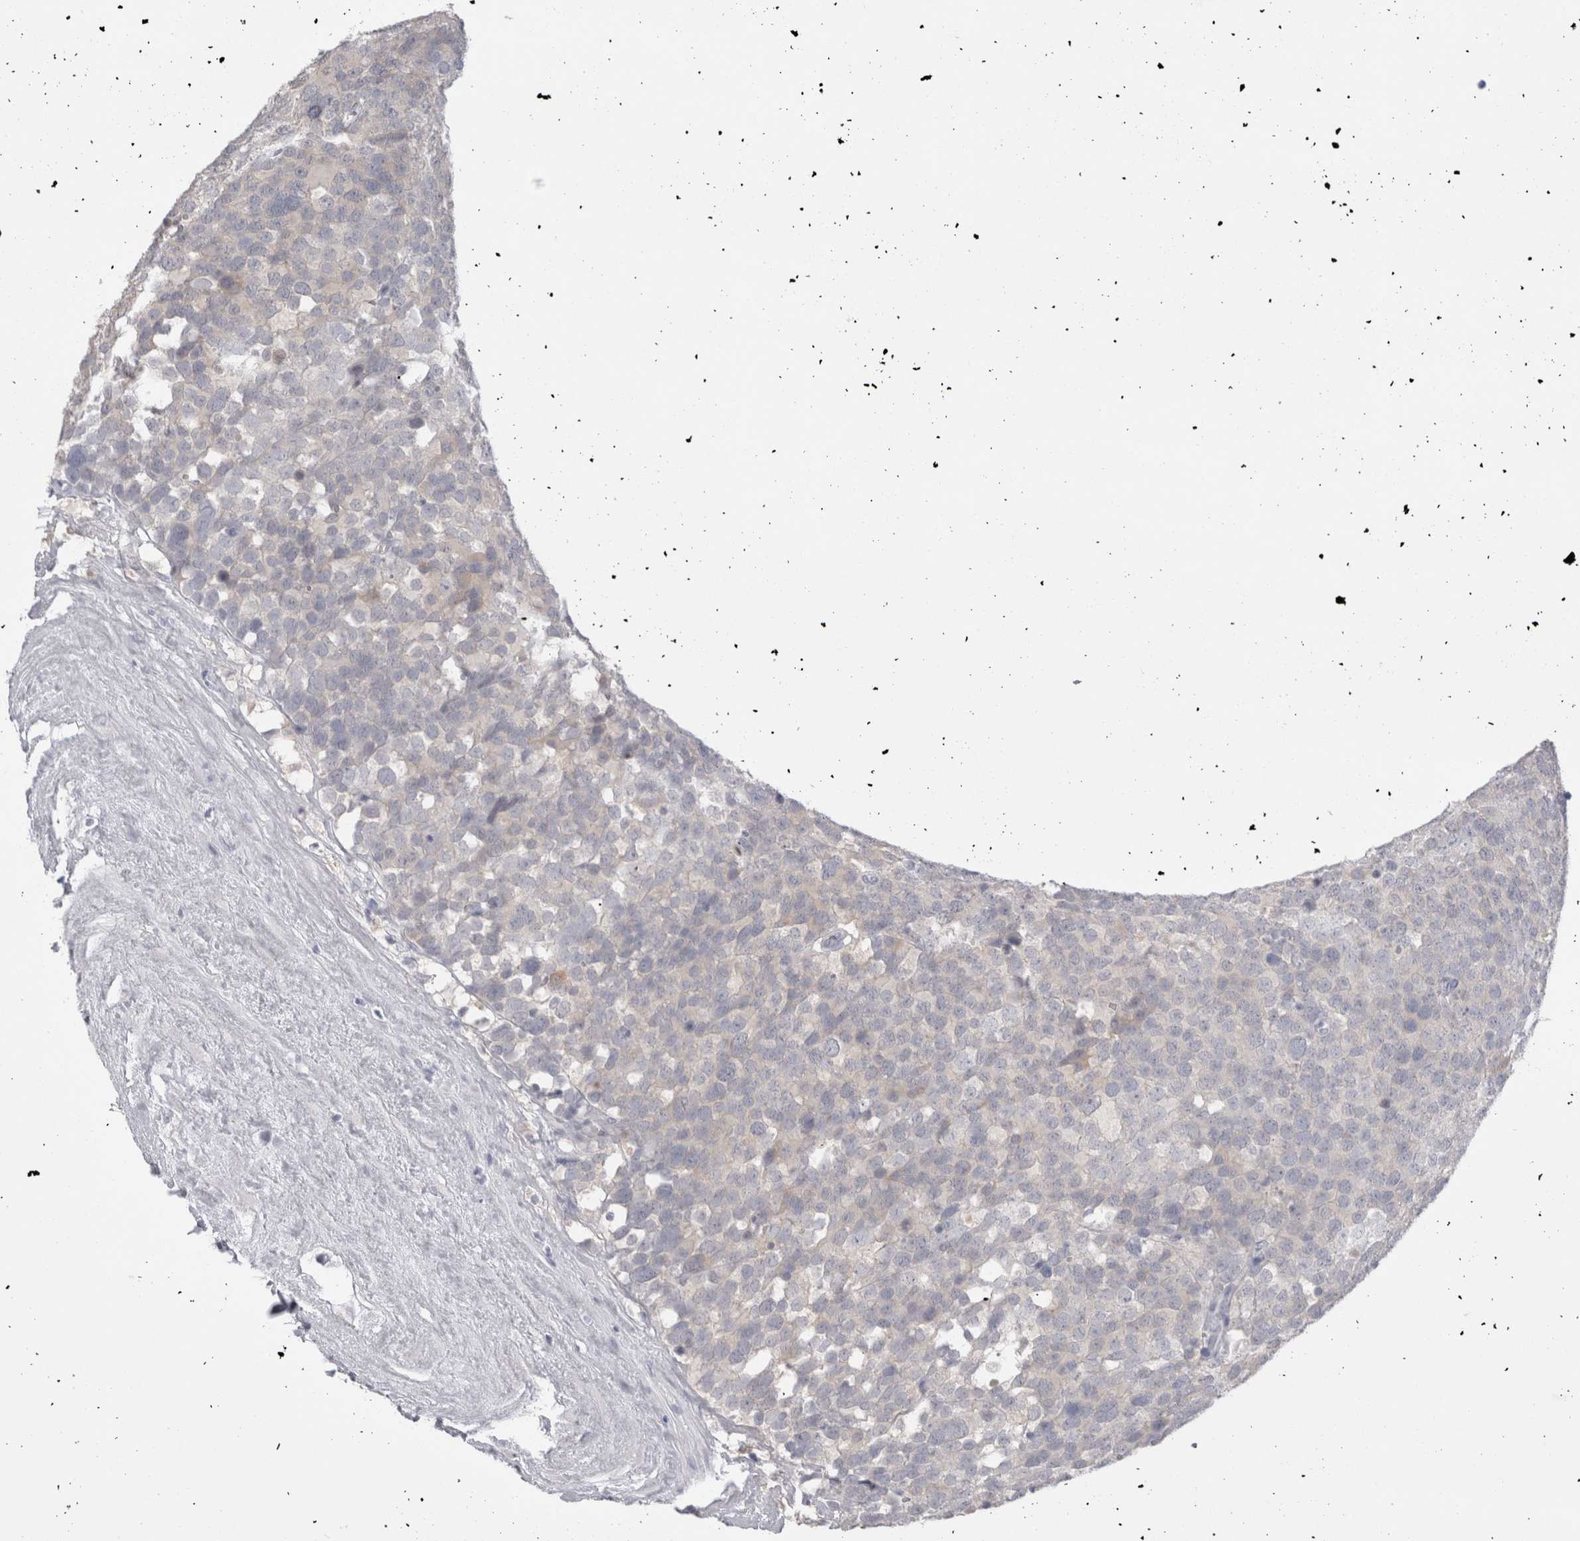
{"staining": {"intensity": "negative", "quantity": "none", "location": "none"}, "tissue": "testis cancer", "cell_type": "Tumor cells", "image_type": "cancer", "snomed": [{"axis": "morphology", "description": "Seminoma, NOS"}, {"axis": "topography", "description": "Testis"}], "caption": "The micrograph demonstrates no significant positivity in tumor cells of testis cancer. The staining was performed using DAB (3,3'-diaminobenzidine) to visualize the protein expression in brown, while the nuclei were stained in blue with hematoxylin (Magnification: 20x).", "gene": "SUCNR1", "patient": {"sex": "male", "age": 71}}